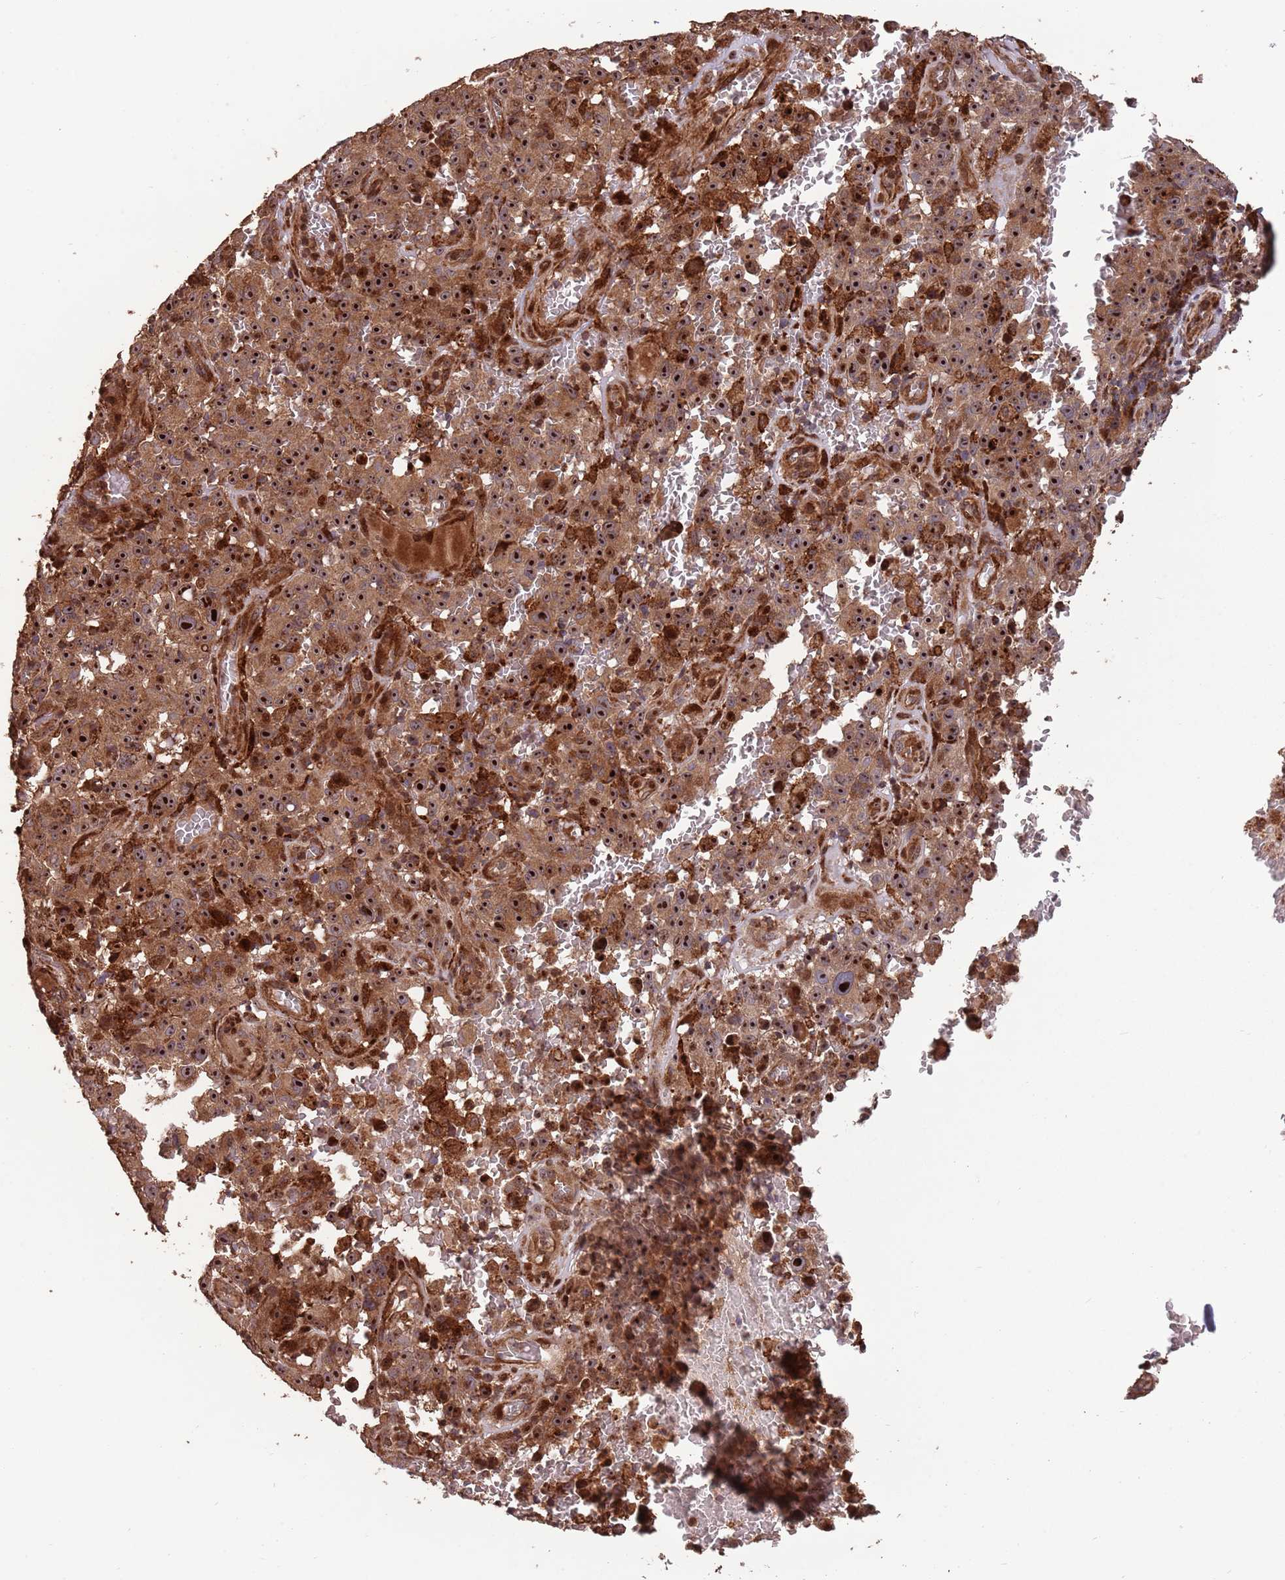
{"staining": {"intensity": "strong", "quantity": ">75%", "location": "cytoplasmic/membranous,nuclear"}, "tissue": "melanoma", "cell_type": "Tumor cells", "image_type": "cancer", "snomed": [{"axis": "morphology", "description": "Malignant melanoma, NOS"}, {"axis": "topography", "description": "Skin"}], "caption": "Immunohistochemistry (IHC) (DAB (3,3'-diaminobenzidine)) staining of melanoma shows strong cytoplasmic/membranous and nuclear protein expression in about >75% of tumor cells.", "gene": "ZNF428", "patient": {"sex": "female", "age": 82}}